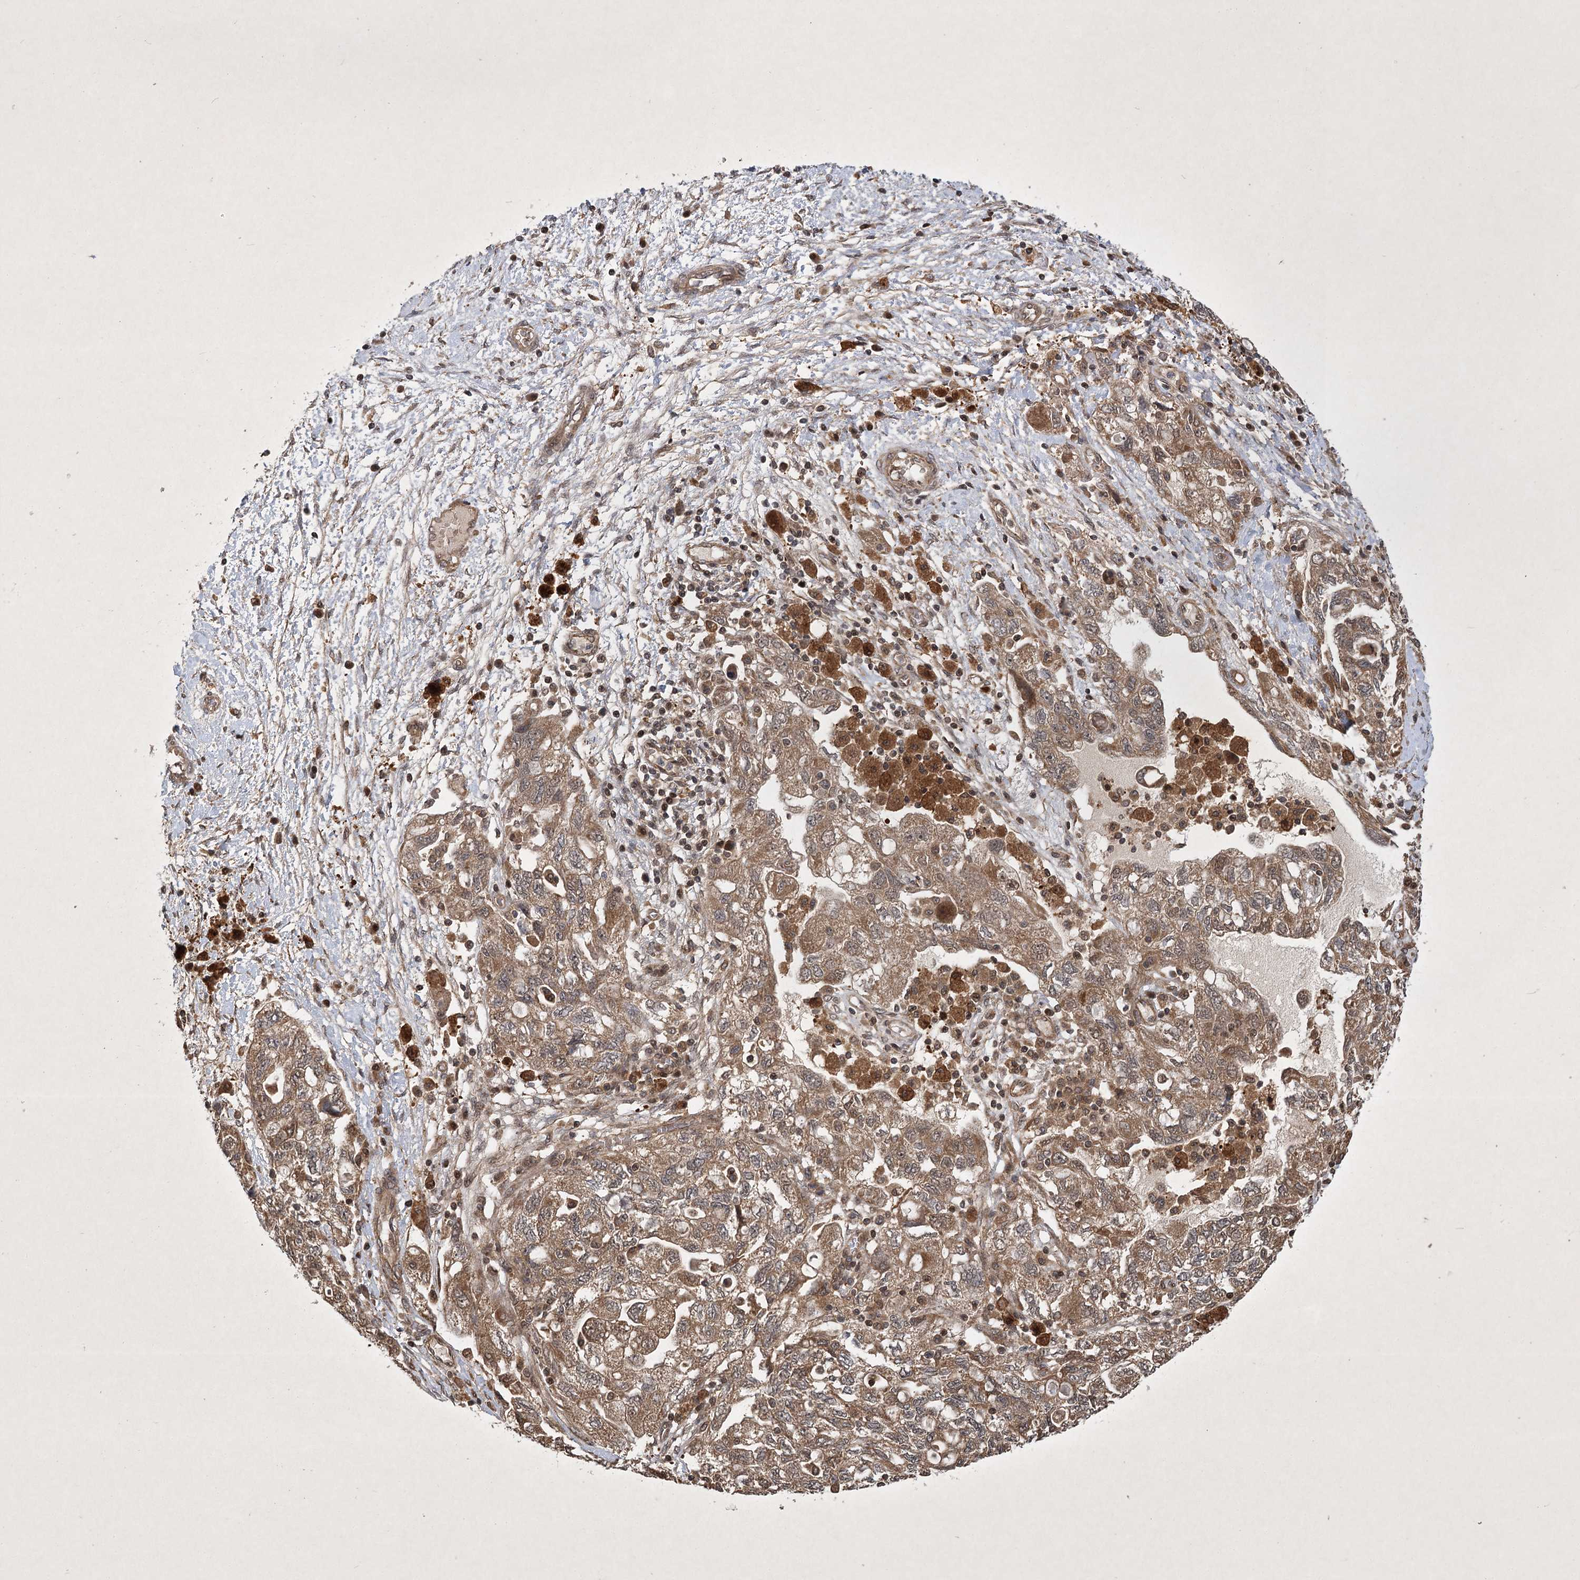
{"staining": {"intensity": "moderate", "quantity": ">75%", "location": "cytoplasmic/membranous"}, "tissue": "ovarian cancer", "cell_type": "Tumor cells", "image_type": "cancer", "snomed": [{"axis": "morphology", "description": "Carcinoma, NOS"}, {"axis": "morphology", "description": "Cystadenocarcinoma, serous, NOS"}, {"axis": "topography", "description": "Ovary"}], "caption": "Immunohistochemistry (IHC) photomicrograph of ovarian carcinoma stained for a protein (brown), which displays medium levels of moderate cytoplasmic/membranous positivity in about >75% of tumor cells.", "gene": "INSIG2", "patient": {"sex": "female", "age": 69}}